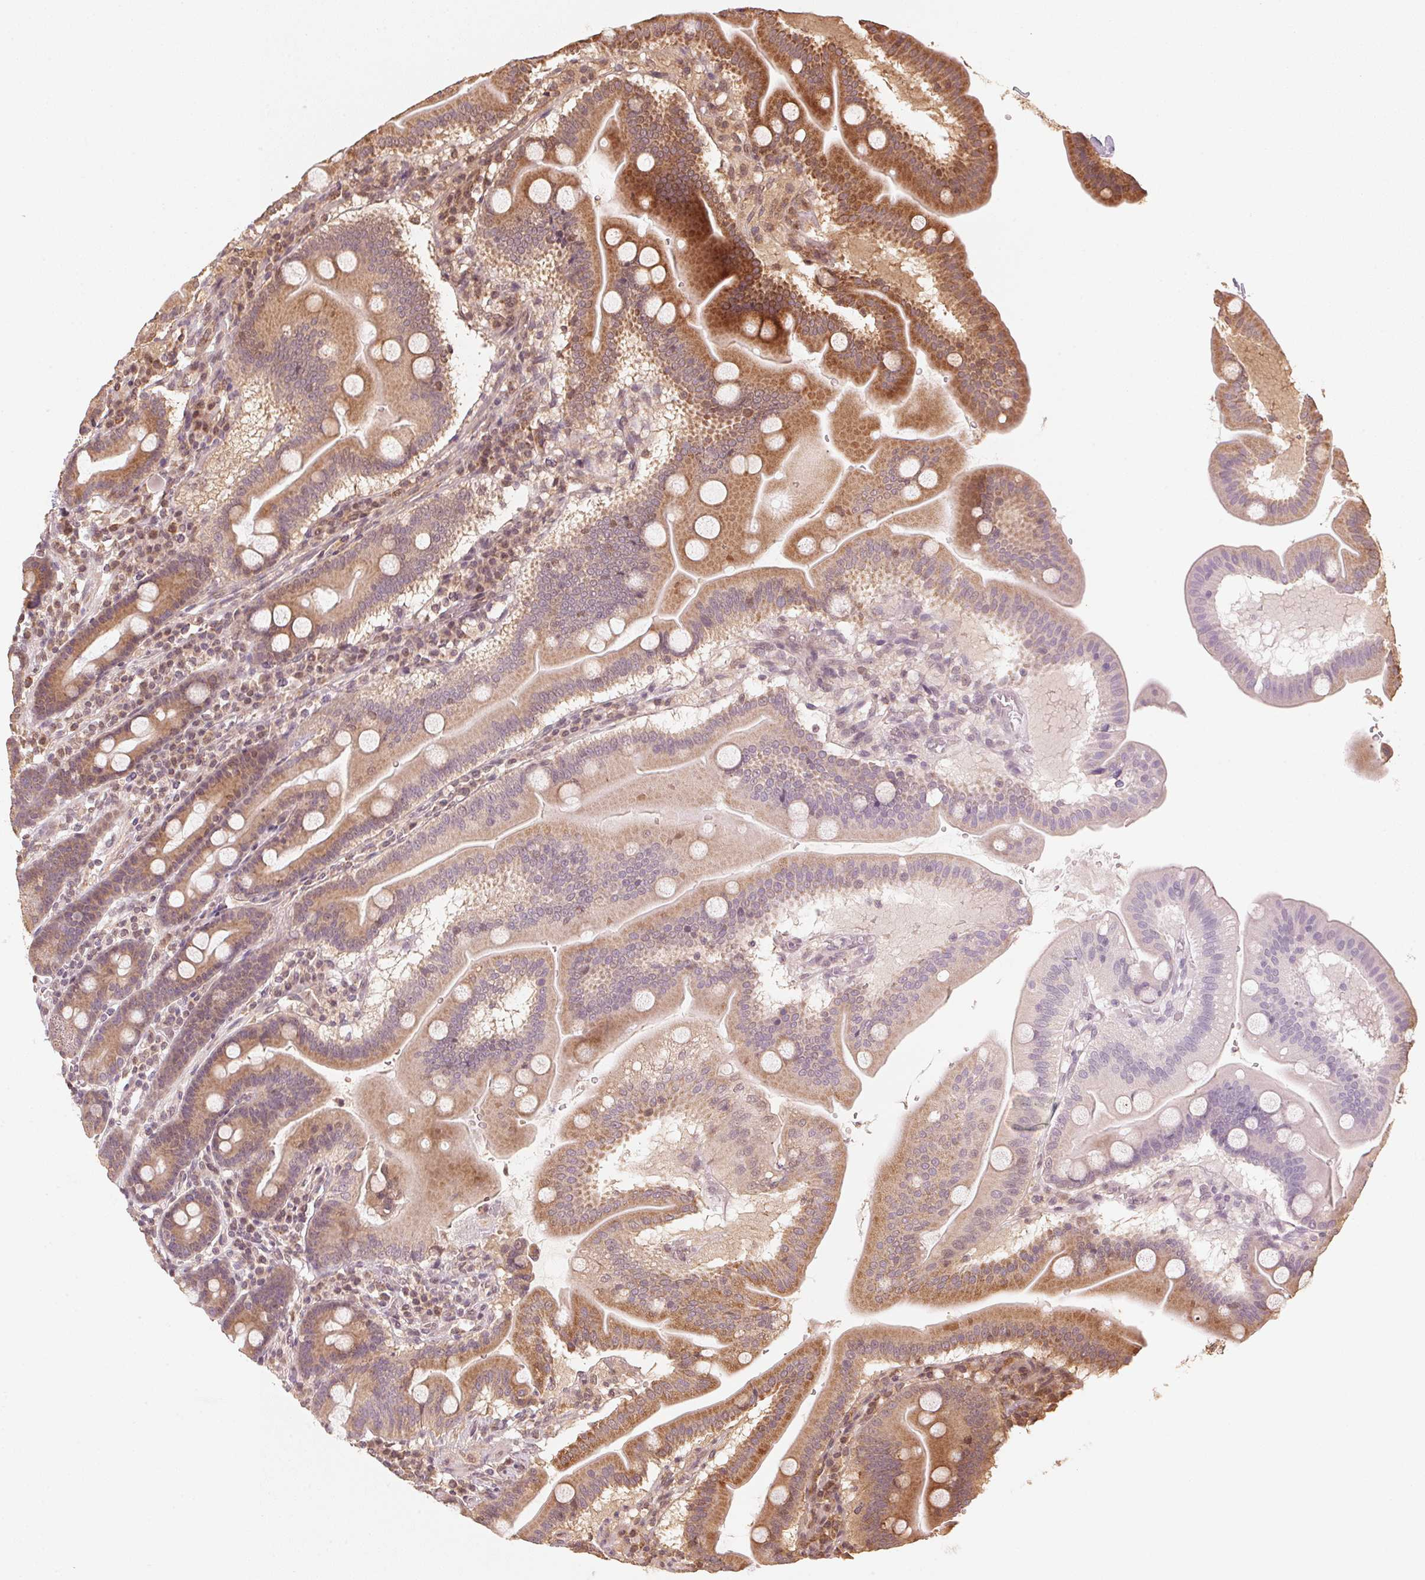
{"staining": {"intensity": "strong", "quantity": "25%-75%", "location": "cytoplasmic/membranous"}, "tissue": "duodenum", "cell_type": "Glandular cells", "image_type": "normal", "snomed": [{"axis": "morphology", "description": "Normal tissue, NOS"}, {"axis": "topography", "description": "Pancreas"}, {"axis": "topography", "description": "Duodenum"}], "caption": "A high-resolution histopathology image shows IHC staining of normal duodenum, which displays strong cytoplasmic/membranous expression in approximately 25%-75% of glandular cells.", "gene": "C2orf73", "patient": {"sex": "male", "age": 59}}